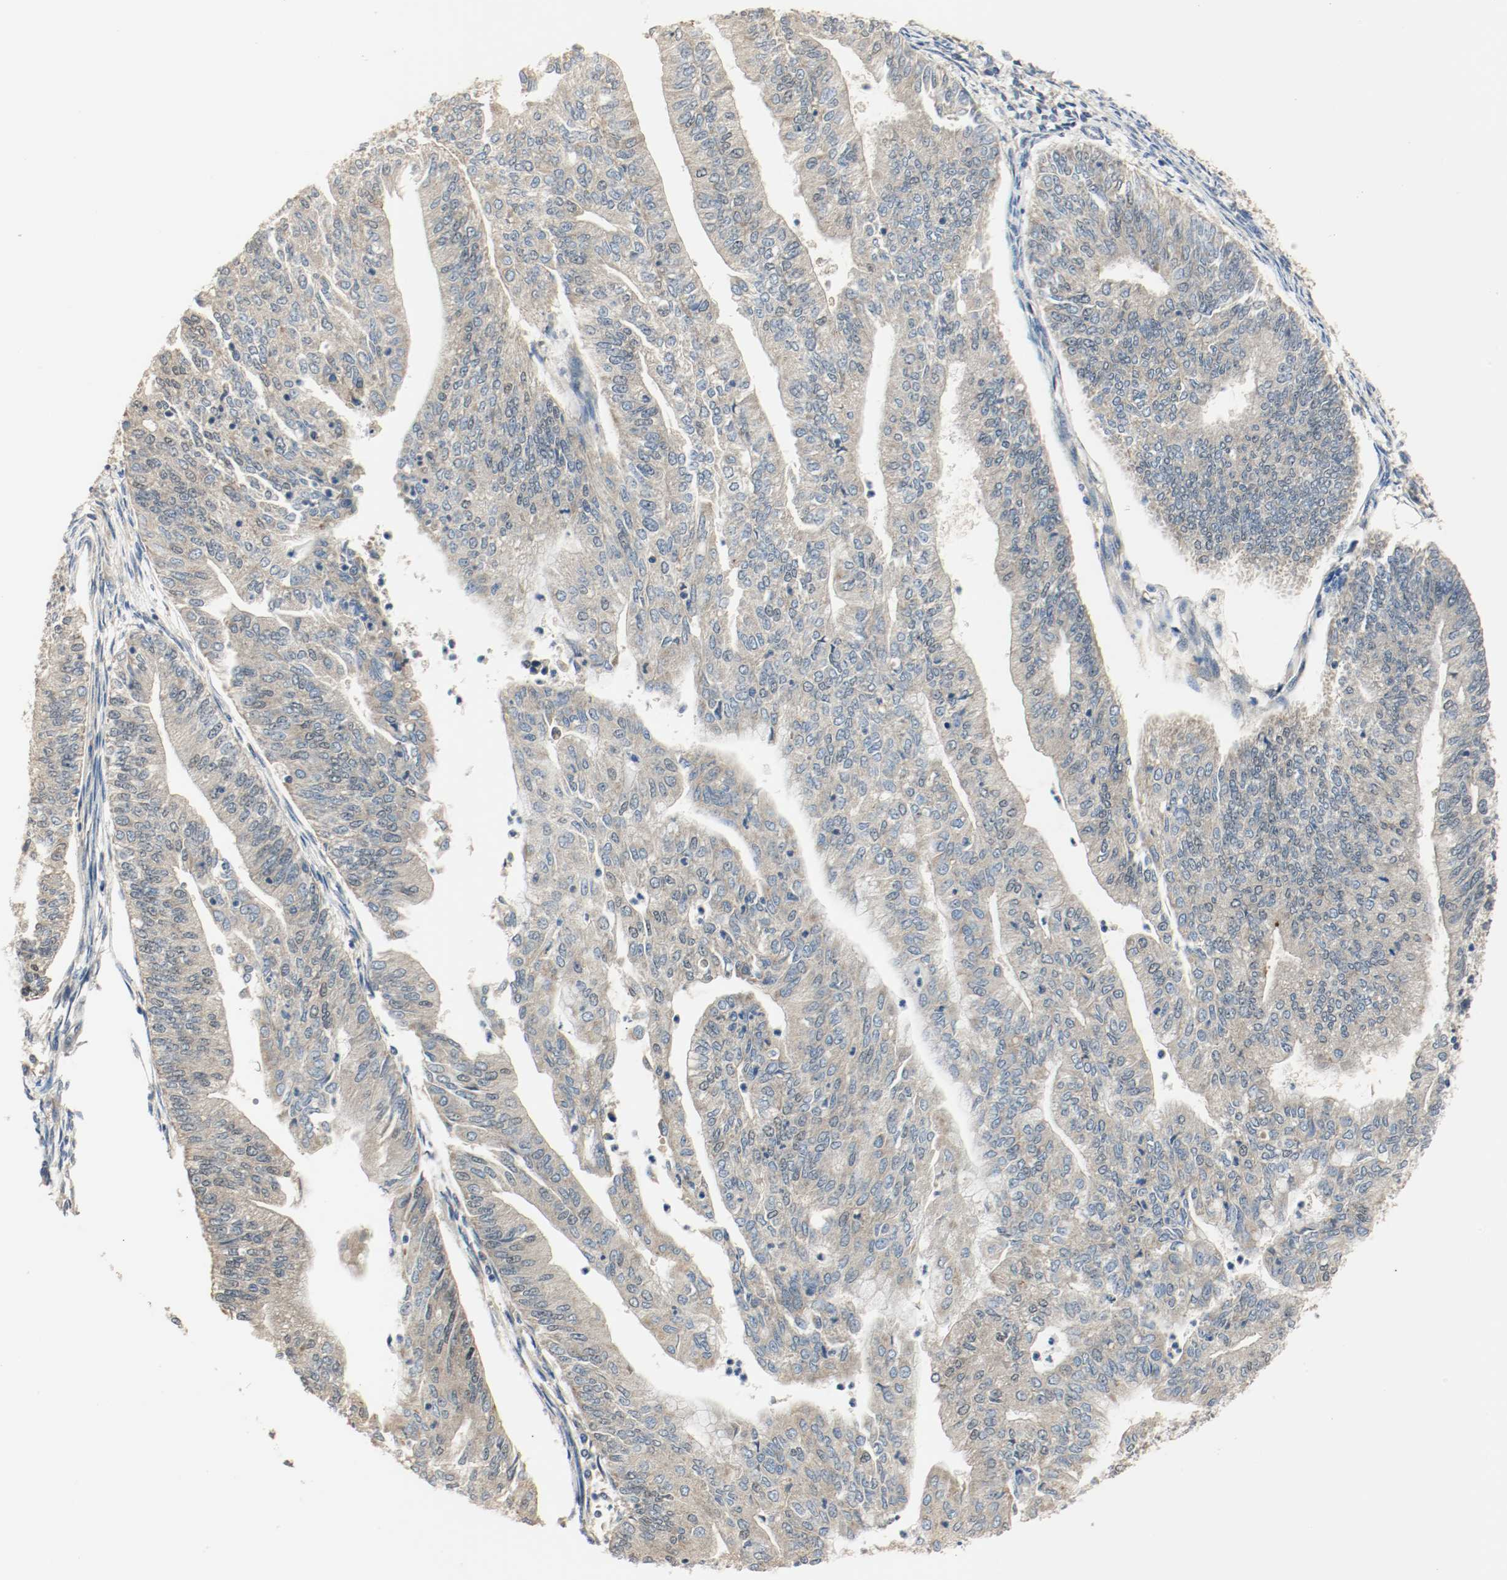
{"staining": {"intensity": "weak", "quantity": ">75%", "location": "cytoplasmic/membranous"}, "tissue": "endometrial cancer", "cell_type": "Tumor cells", "image_type": "cancer", "snomed": [{"axis": "morphology", "description": "Adenocarcinoma, NOS"}, {"axis": "topography", "description": "Endometrium"}], "caption": "Immunohistochemistry (IHC) image of adenocarcinoma (endometrial) stained for a protein (brown), which shows low levels of weak cytoplasmic/membranous positivity in approximately >75% of tumor cells.", "gene": "MELTF", "patient": {"sex": "female", "age": 59}}